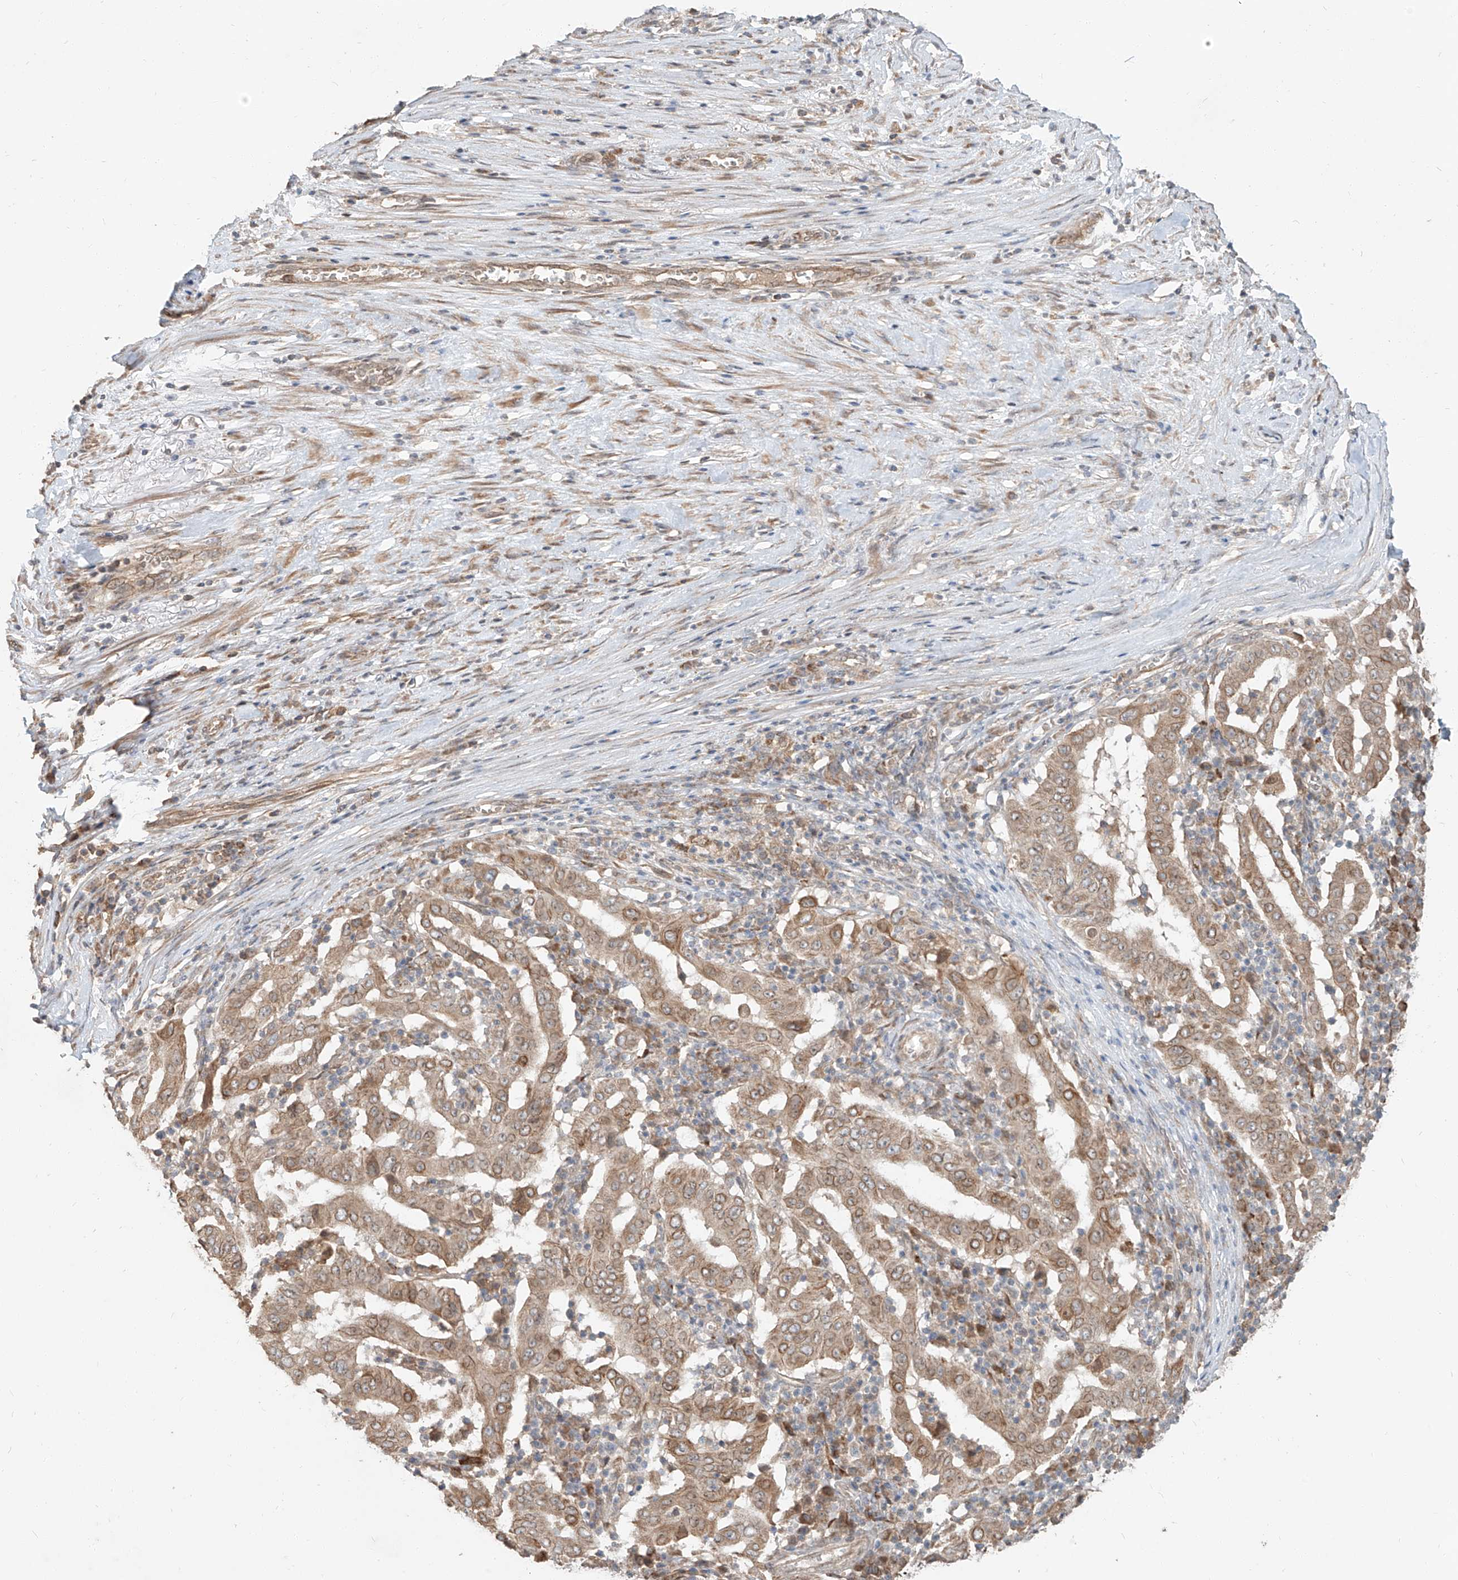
{"staining": {"intensity": "weak", "quantity": ">75%", "location": "cytoplasmic/membranous"}, "tissue": "pancreatic cancer", "cell_type": "Tumor cells", "image_type": "cancer", "snomed": [{"axis": "morphology", "description": "Adenocarcinoma, NOS"}, {"axis": "topography", "description": "Pancreas"}], "caption": "A photomicrograph of human pancreatic adenocarcinoma stained for a protein displays weak cytoplasmic/membranous brown staining in tumor cells. Immunohistochemistry stains the protein in brown and the nuclei are stained blue.", "gene": "STX19", "patient": {"sex": "male", "age": 63}}